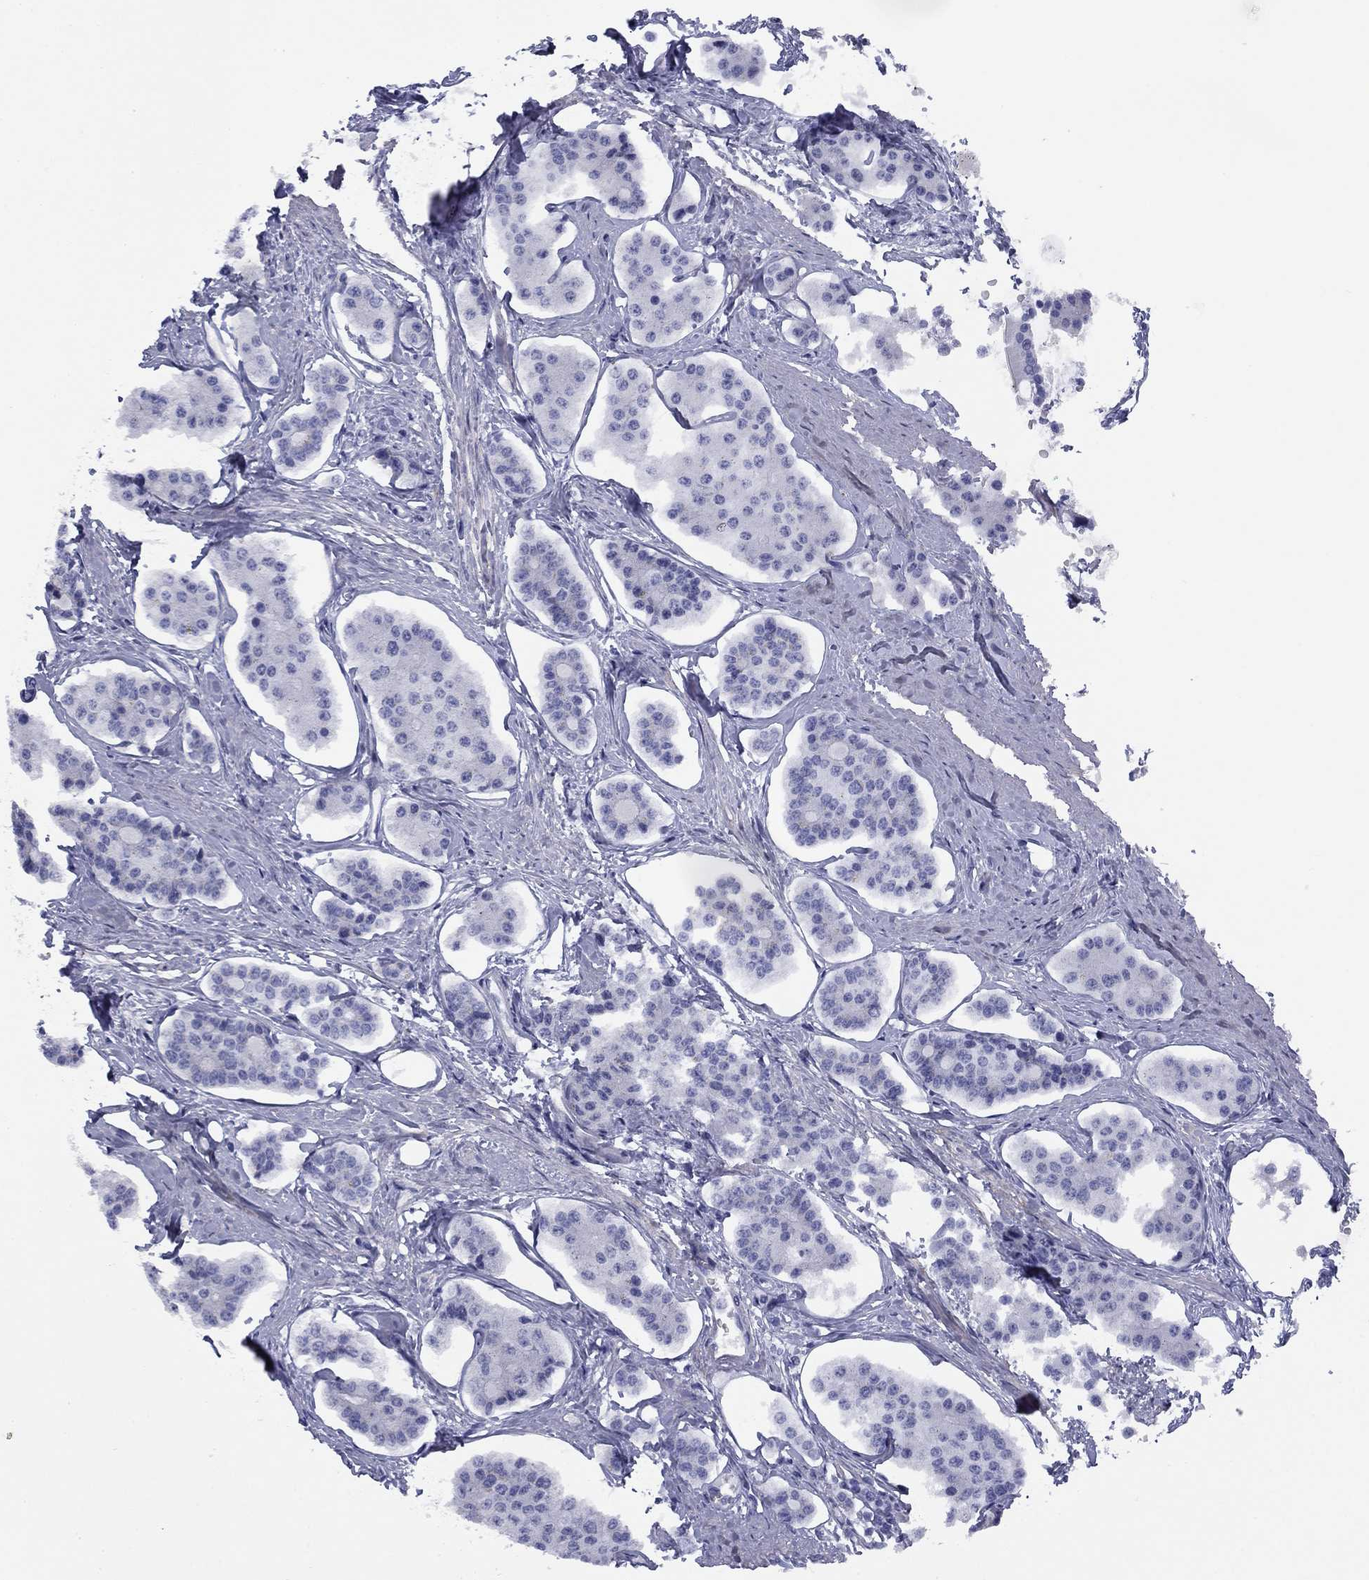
{"staining": {"intensity": "negative", "quantity": "none", "location": "none"}, "tissue": "carcinoid", "cell_type": "Tumor cells", "image_type": "cancer", "snomed": [{"axis": "morphology", "description": "Carcinoid, malignant, NOS"}, {"axis": "topography", "description": "Small intestine"}], "caption": "Immunohistochemistry image of carcinoid stained for a protein (brown), which demonstrates no positivity in tumor cells.", "gene": "TIGD4", "patient": {"sex": "female", "age": 65}}